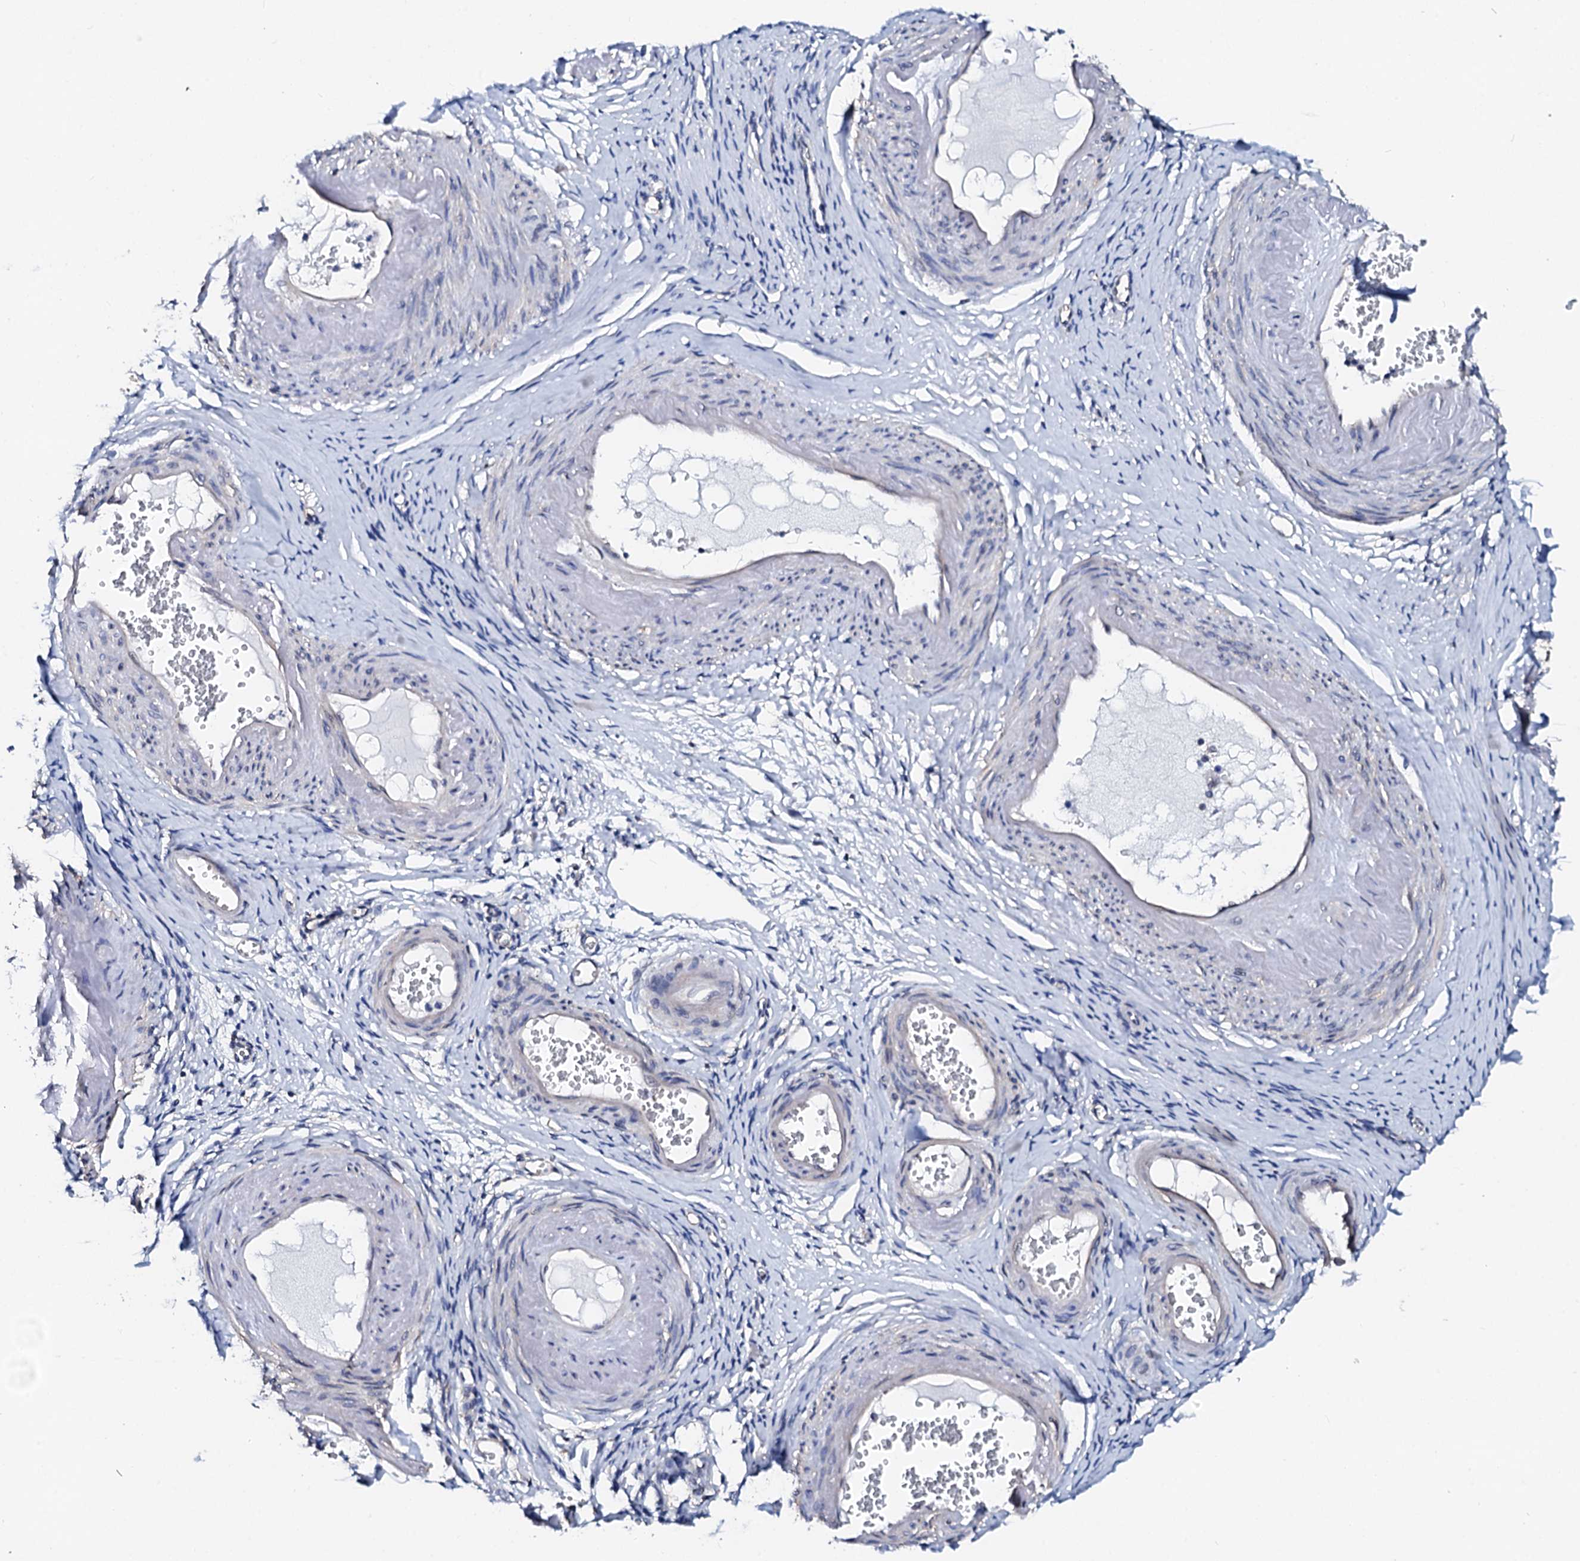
{"staining": {"intensity": "negative", "quantity": "none", "location": "none"}, "tissue": "adipose tissue", "cell_type": "Adipocytes", "image_type": "normal", "snomed": [{"axis": "morphology", "description": "Normal tissue, NOS"}, {"axis": "topography", "description": "Vascular tissue"}, {"axis": "topography", "description": "Fallopian tube"}, {"axis": "topography", "description": "Ovary"}], "caption": "IHC micrograph of benign adipose tissue: adipose tissue stained with DAB shows no significant protein expression in adipocytes. (DAB (3,3'-diaminobenzidine) immunohistochemistry (IHC), high magnification).", "gene": "CSN2", "patient": {"sex": "female", "age": 67}}